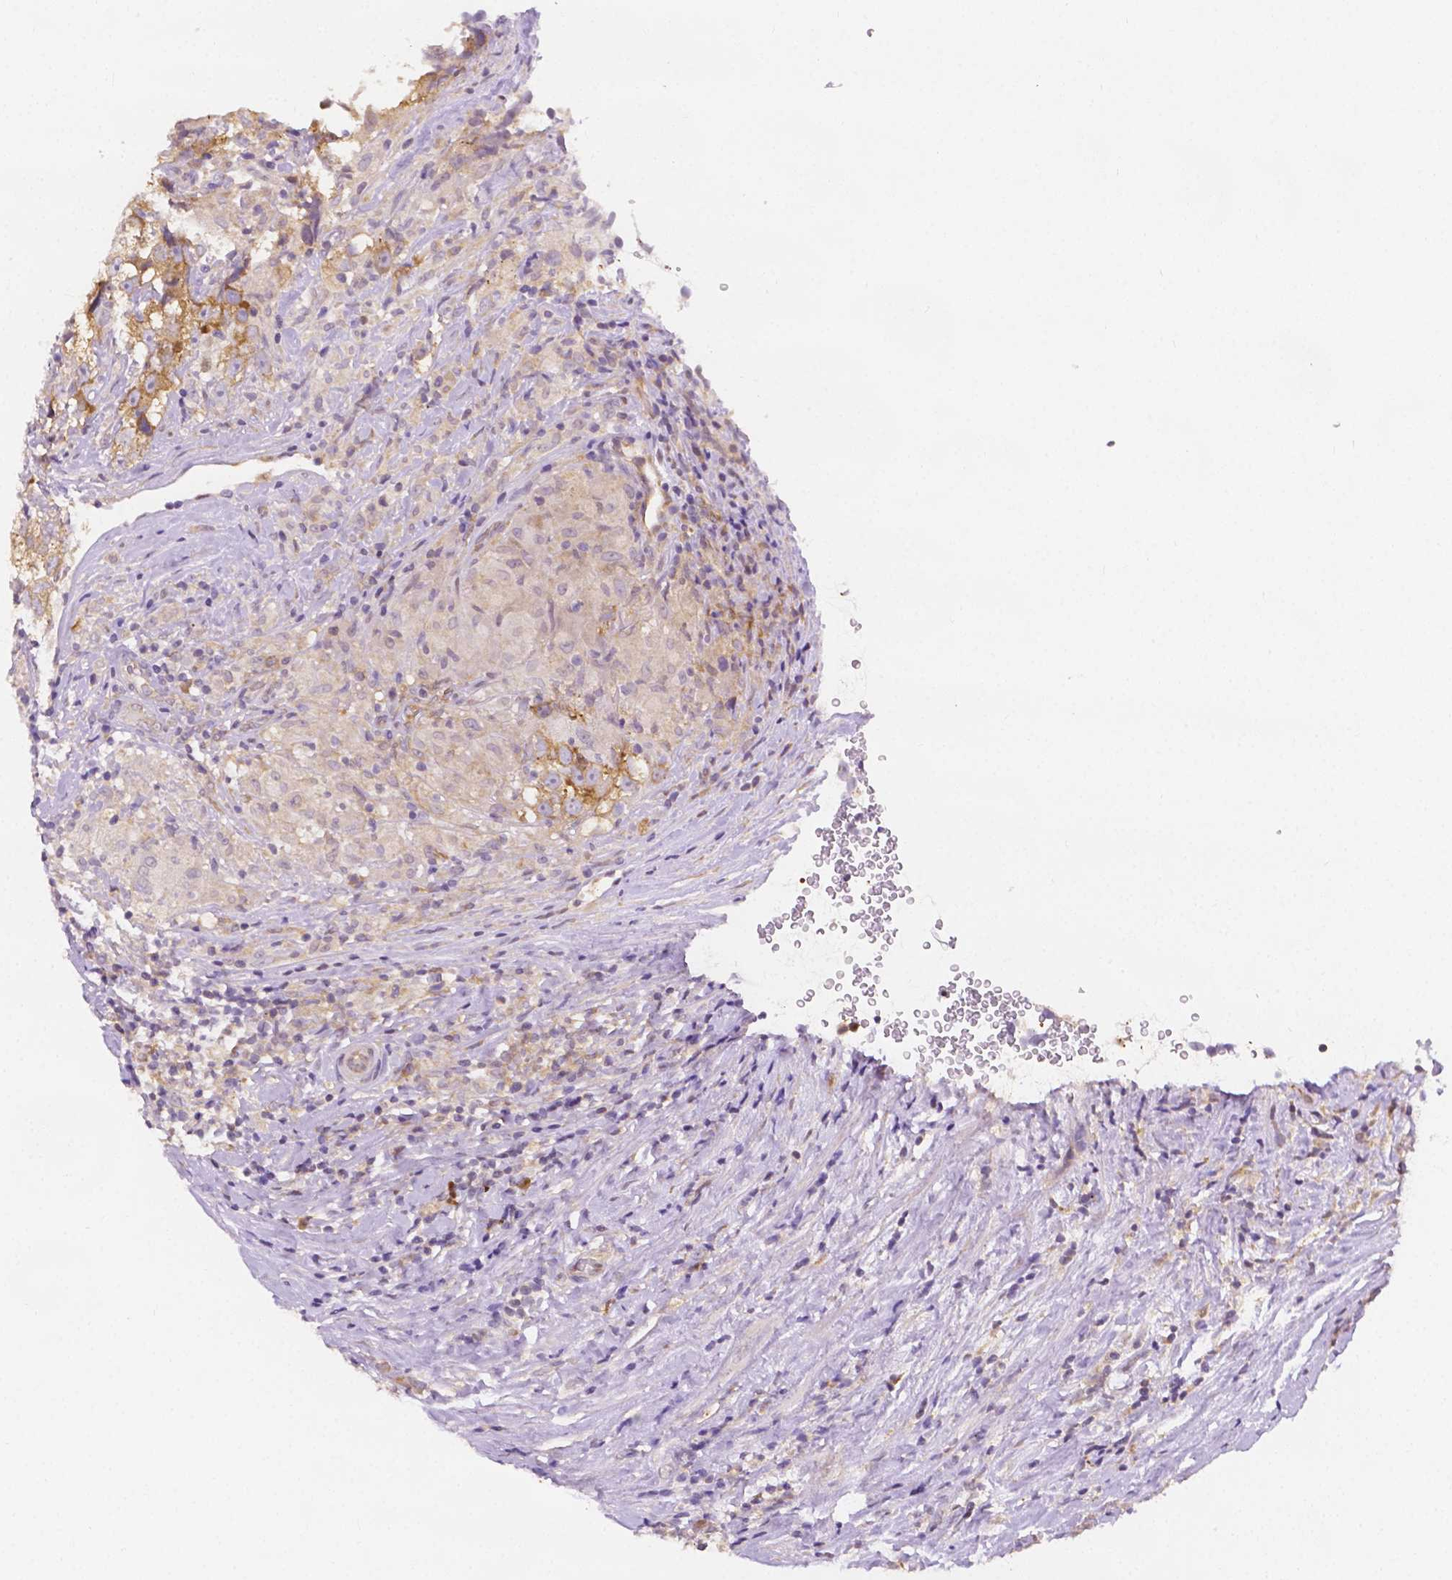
{"staining": {"intensity": "weak", "quantity": ">75%", "location": "cytoplasmic/membranous"}, "tissue": "testis cancer", "cell_type": "Tumor cells", "image_type": "cancer", "snomed": [{"axis": "morphology", "description": "Seminoma, NOS"}, {"axis": "topography", "description": "Testis"}], "caption": "An immunohistochemistry micrograph of neoplastic tissue is shown. Protein staining in brown labels weak cytoplasmic/membranous positivity in testis seminoma within tumor cells. (Brightfield microscopy of DAB IHC at high magnification).", "gene": "ZNRD2", "patient": {"sex": "male", "age": 46}}